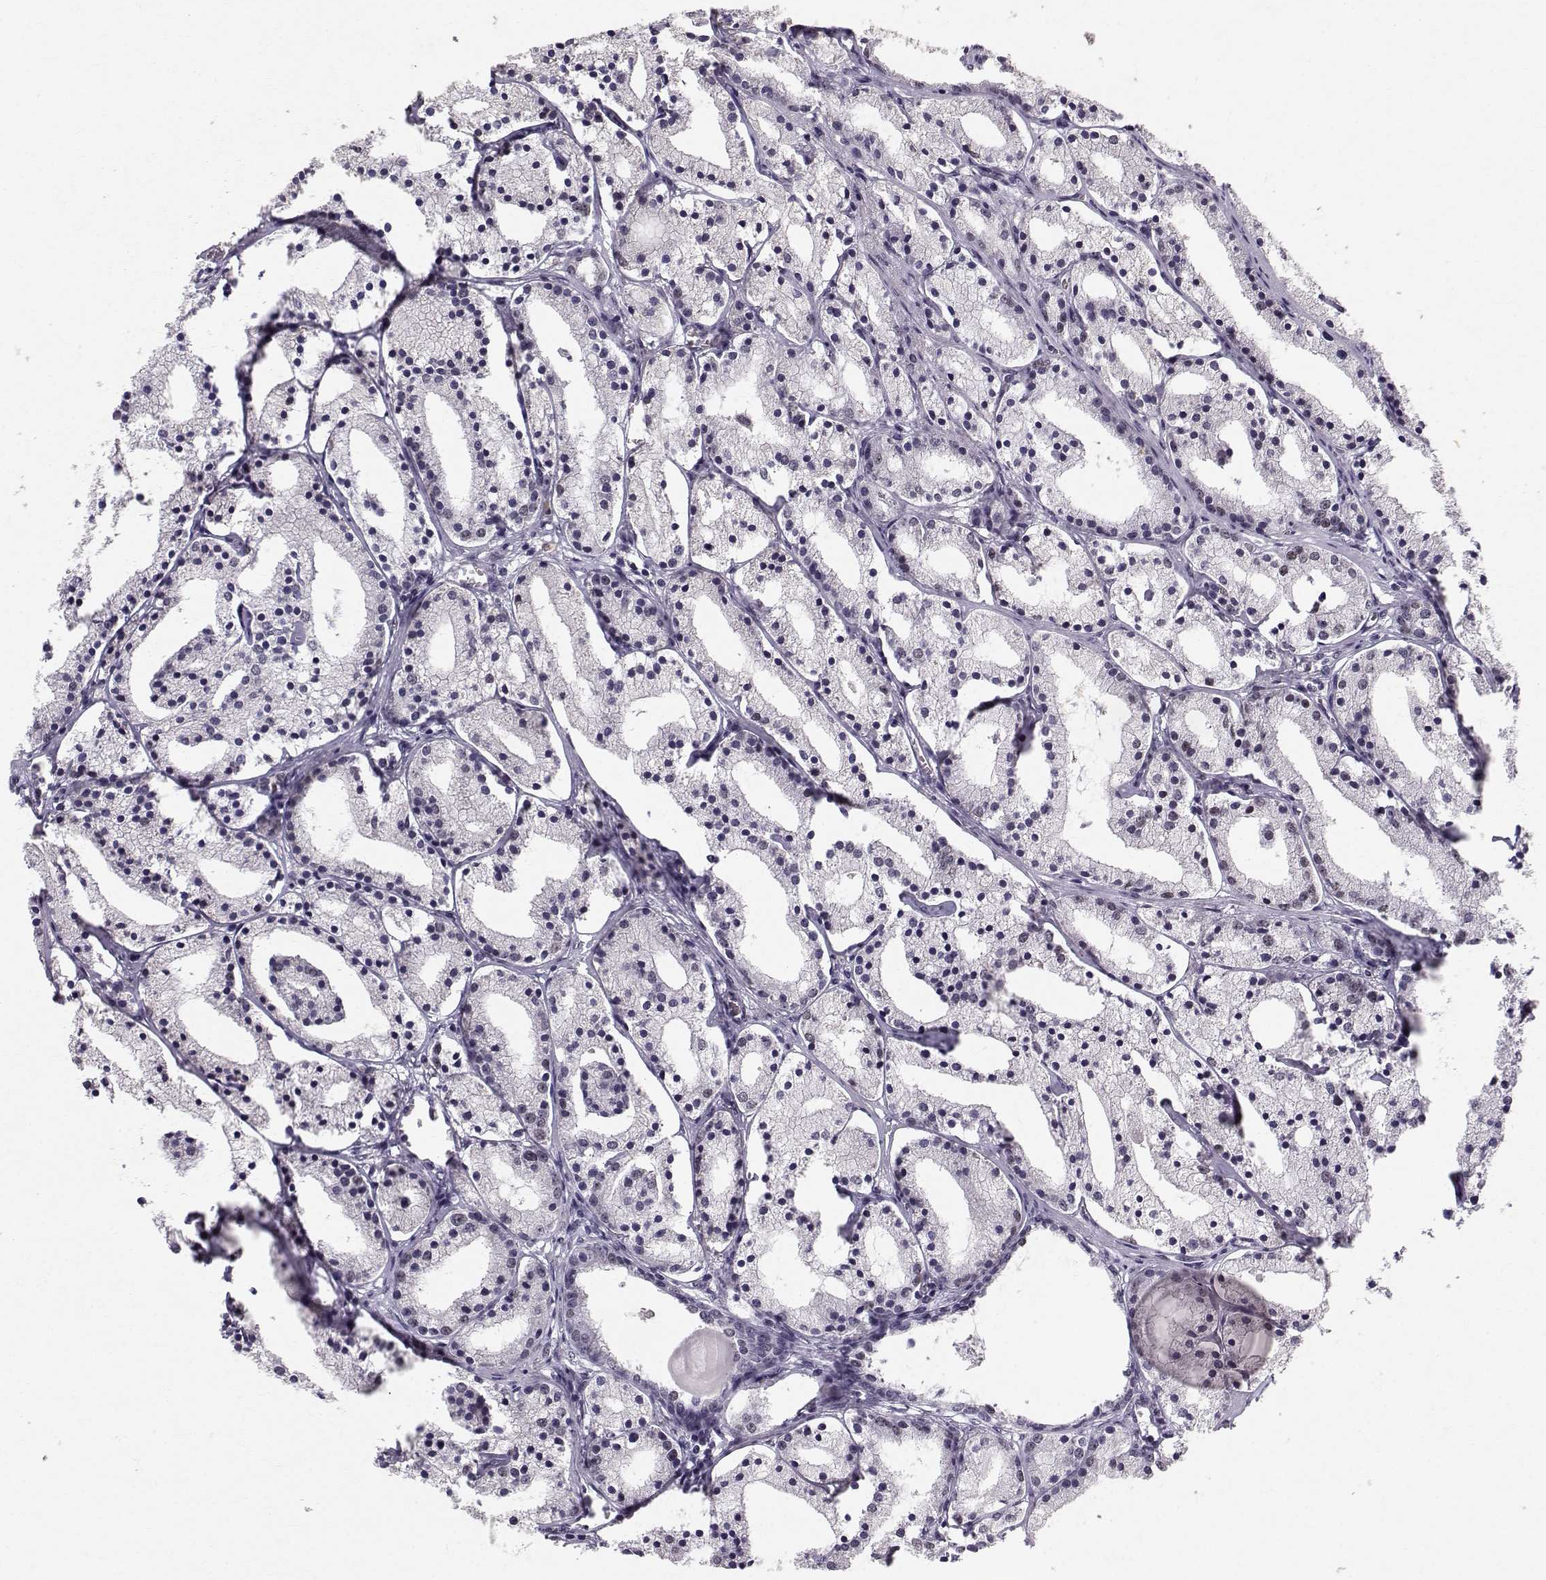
{"staining": {"intensity": "negative", "quantity": "none", "location": "none"}, "tissue": "prostate cancer", "cell_type": "Tumor cells", "image_type": "cancer", "snomed": [{"axis": "morphology", "description": "Adenocarcinoma, NOS"}, {"axis": "topography", "description": "Prostate"}], "caption": "A micrograph of prostate cancer (adenocarcinoma) stained for a protein reveals no brown staining in tumor cells.", "gene": "RPP38", "patient": {"sex": "male", "age": 69}}